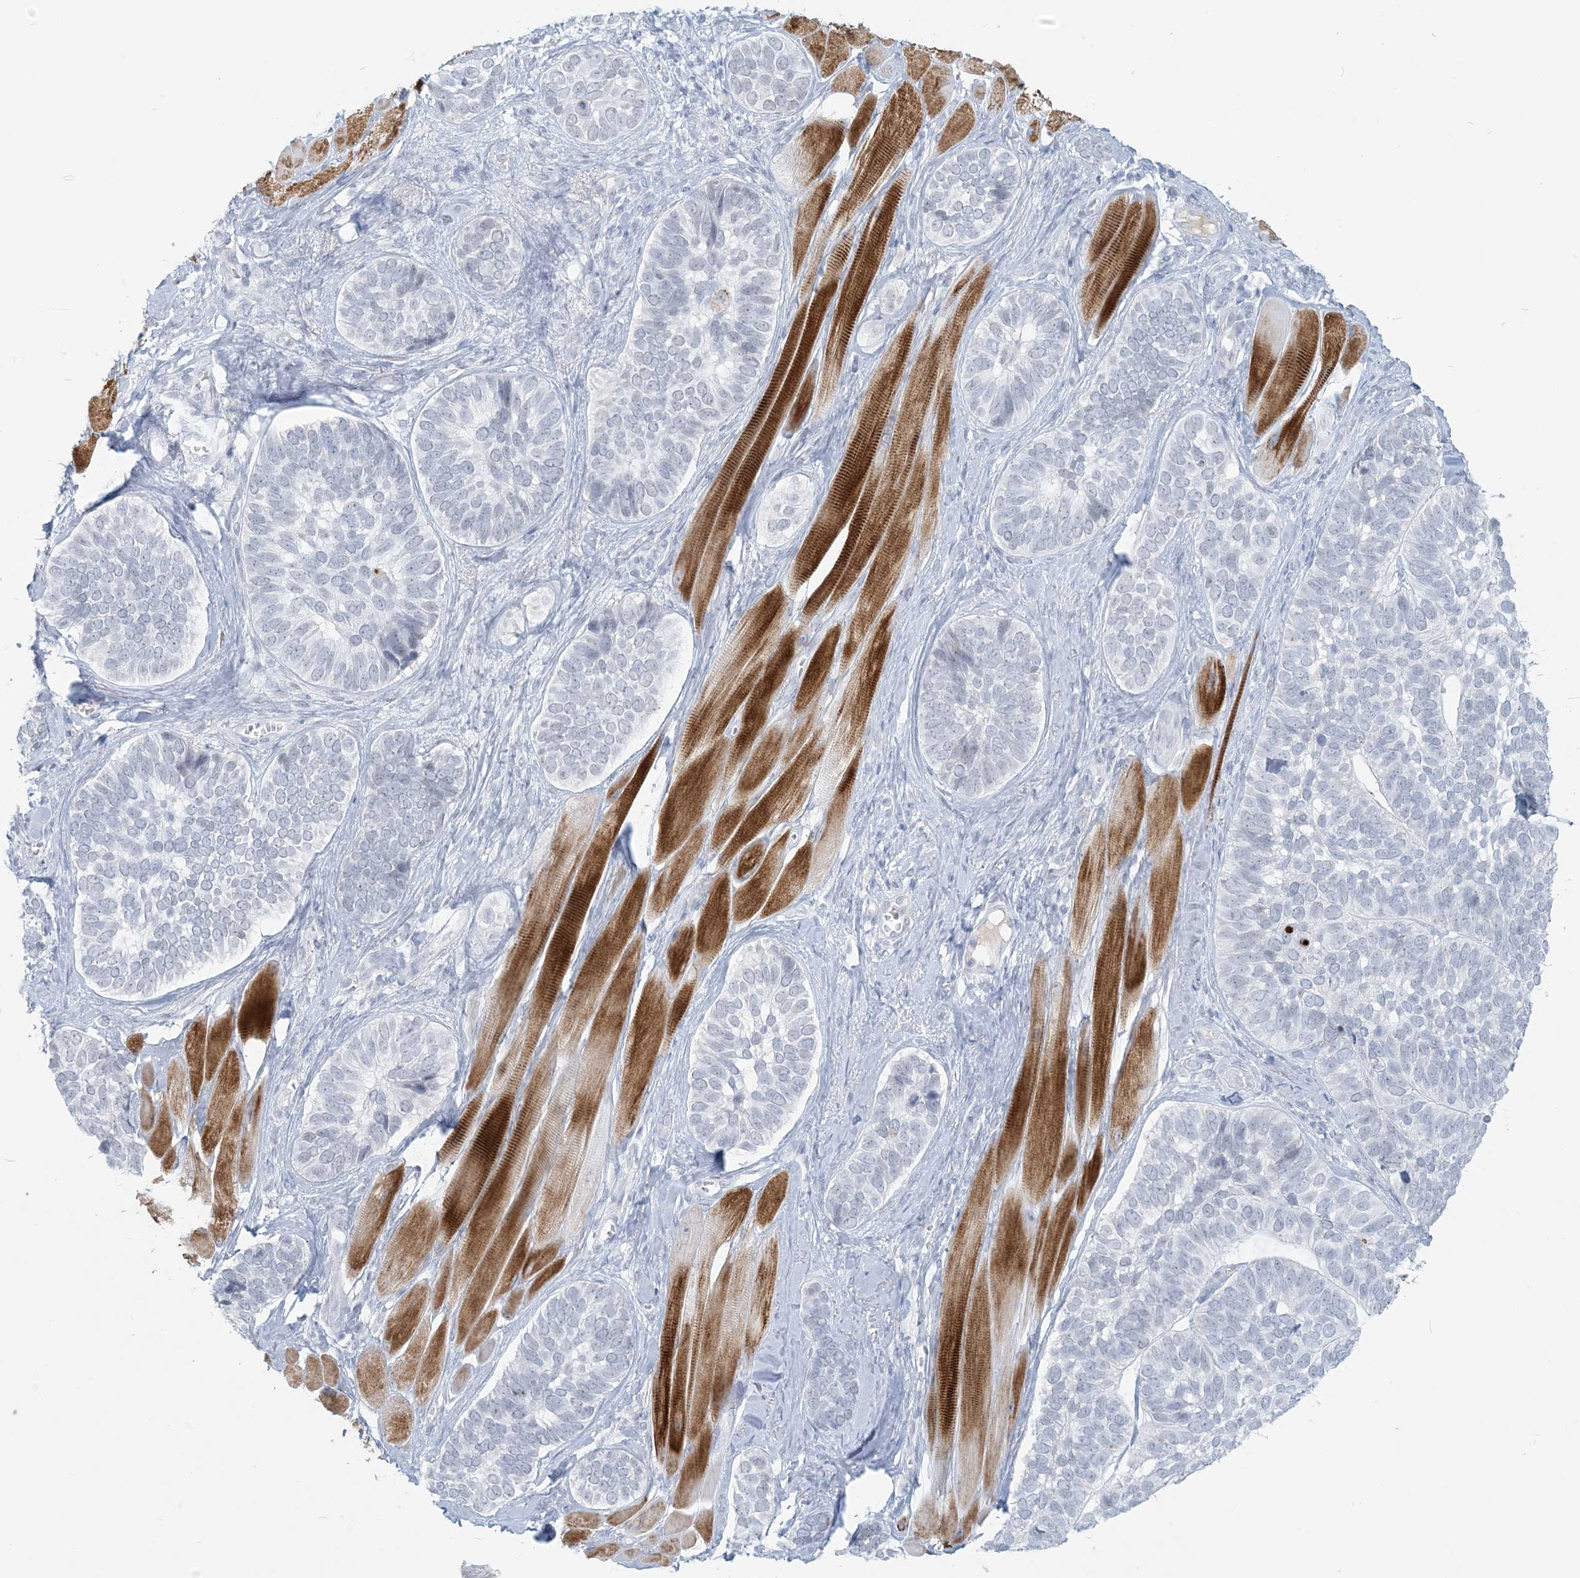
{"staining": {"intensity": "negative", "quantity": "none", "location": "none"}, "tissue": "skin cancer", "cell_type": "Tumor cells", "image_type": "cancer", "snomed": [{"axis": "morphology", "description": "Basal cell carcinoma"}, {"axis": "topography", "description": "Skin"}], "caption": "Immunohistochemical staining of human basal cell carcinoma (skin) shows no significant positivity in tumor cells.", "gene": "SCML1", "patient": {"sex": "male", "age": 62}}